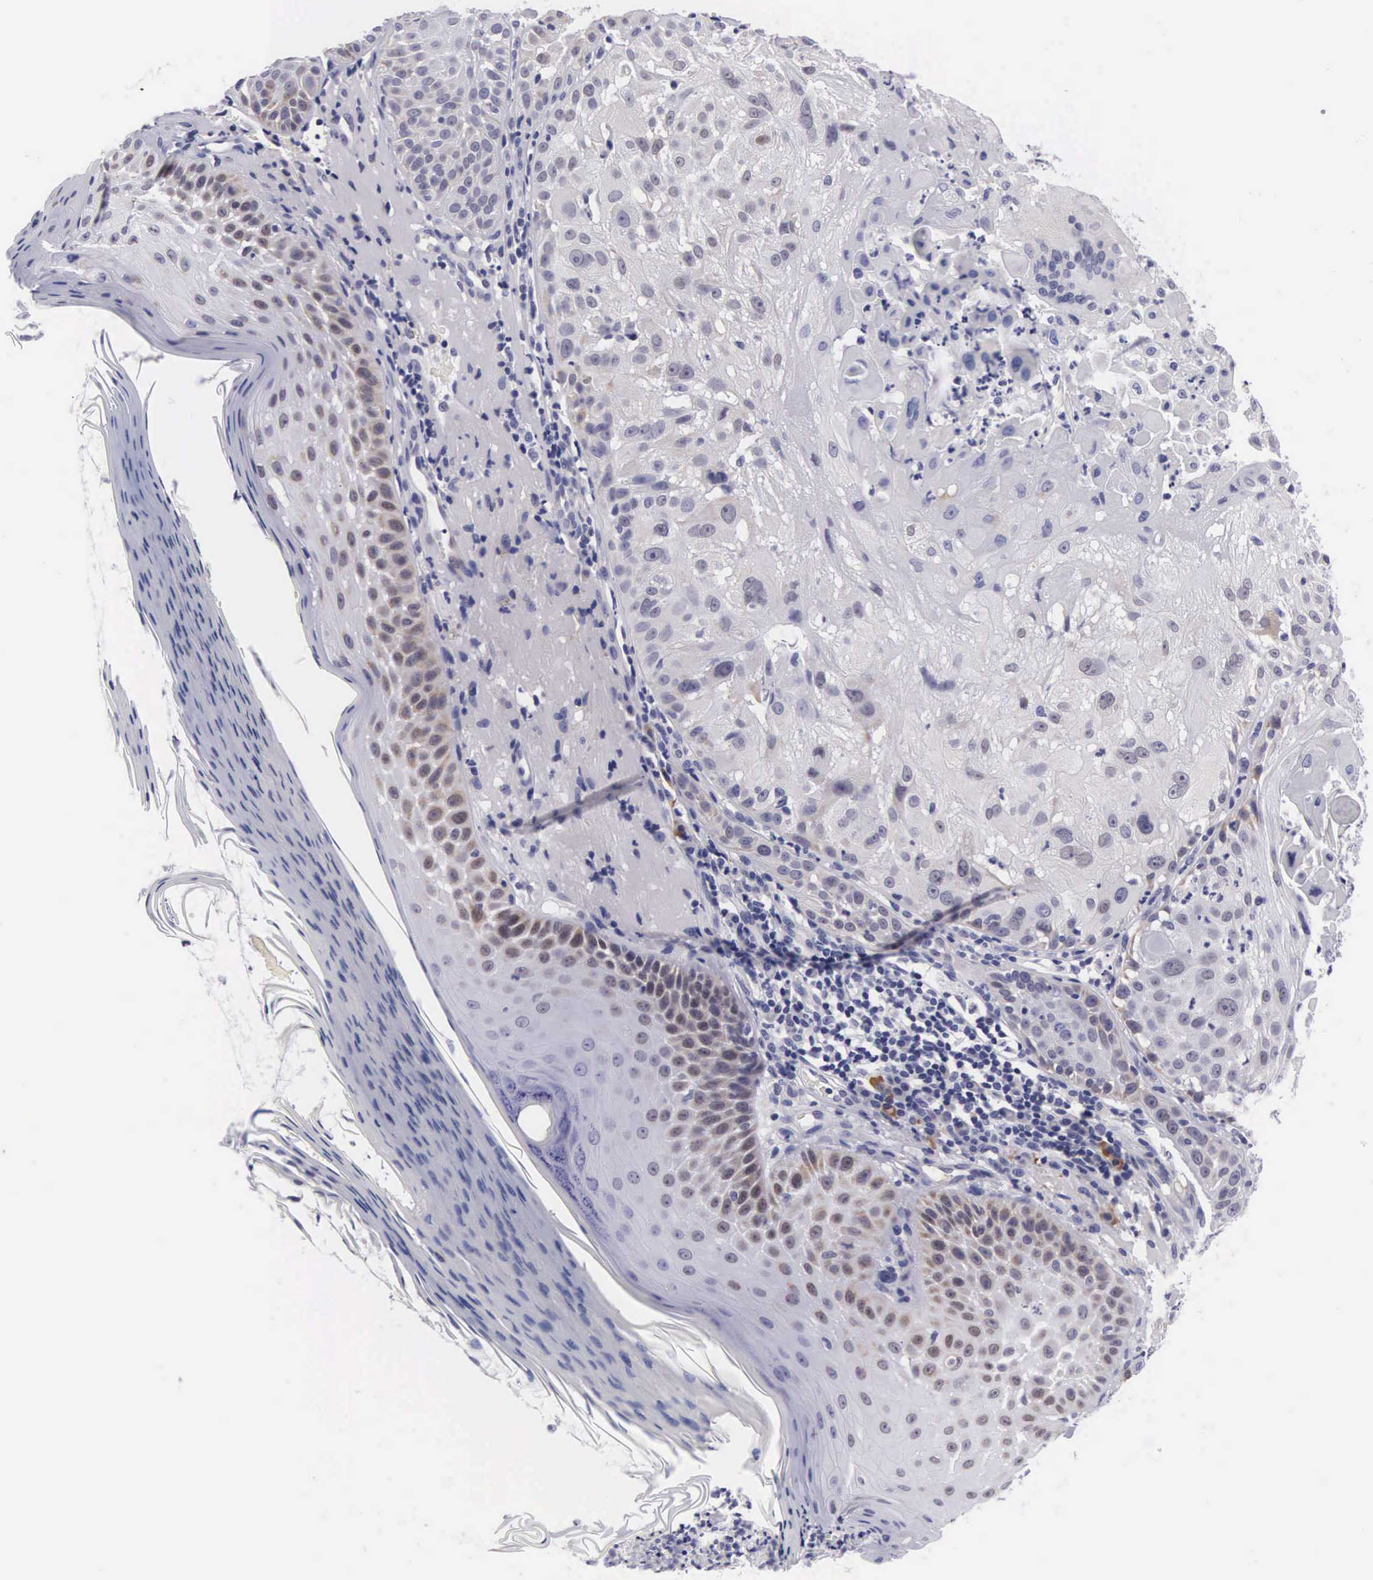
{"staining": {"intensity": "strong", "quantity": "25%-75%", "location": "nuclear"}, "tissue": "skin cancer", "cell_type": "Tumor cells", "image_type": "cancer", "snomed": [{"axis": "morphology", "description": "Squamous cell carcinoma, NOS"}, {"axis": "topography", "description": "Skin"}], "caption": "Approximately 25%-75% of tumor cells in human skin cancer exhibit strong nuclear protein positivity as visualized by brown immunohistochemical staining.", "gene": "SOX11", "patient": {"sex": "female", "age": 89}}